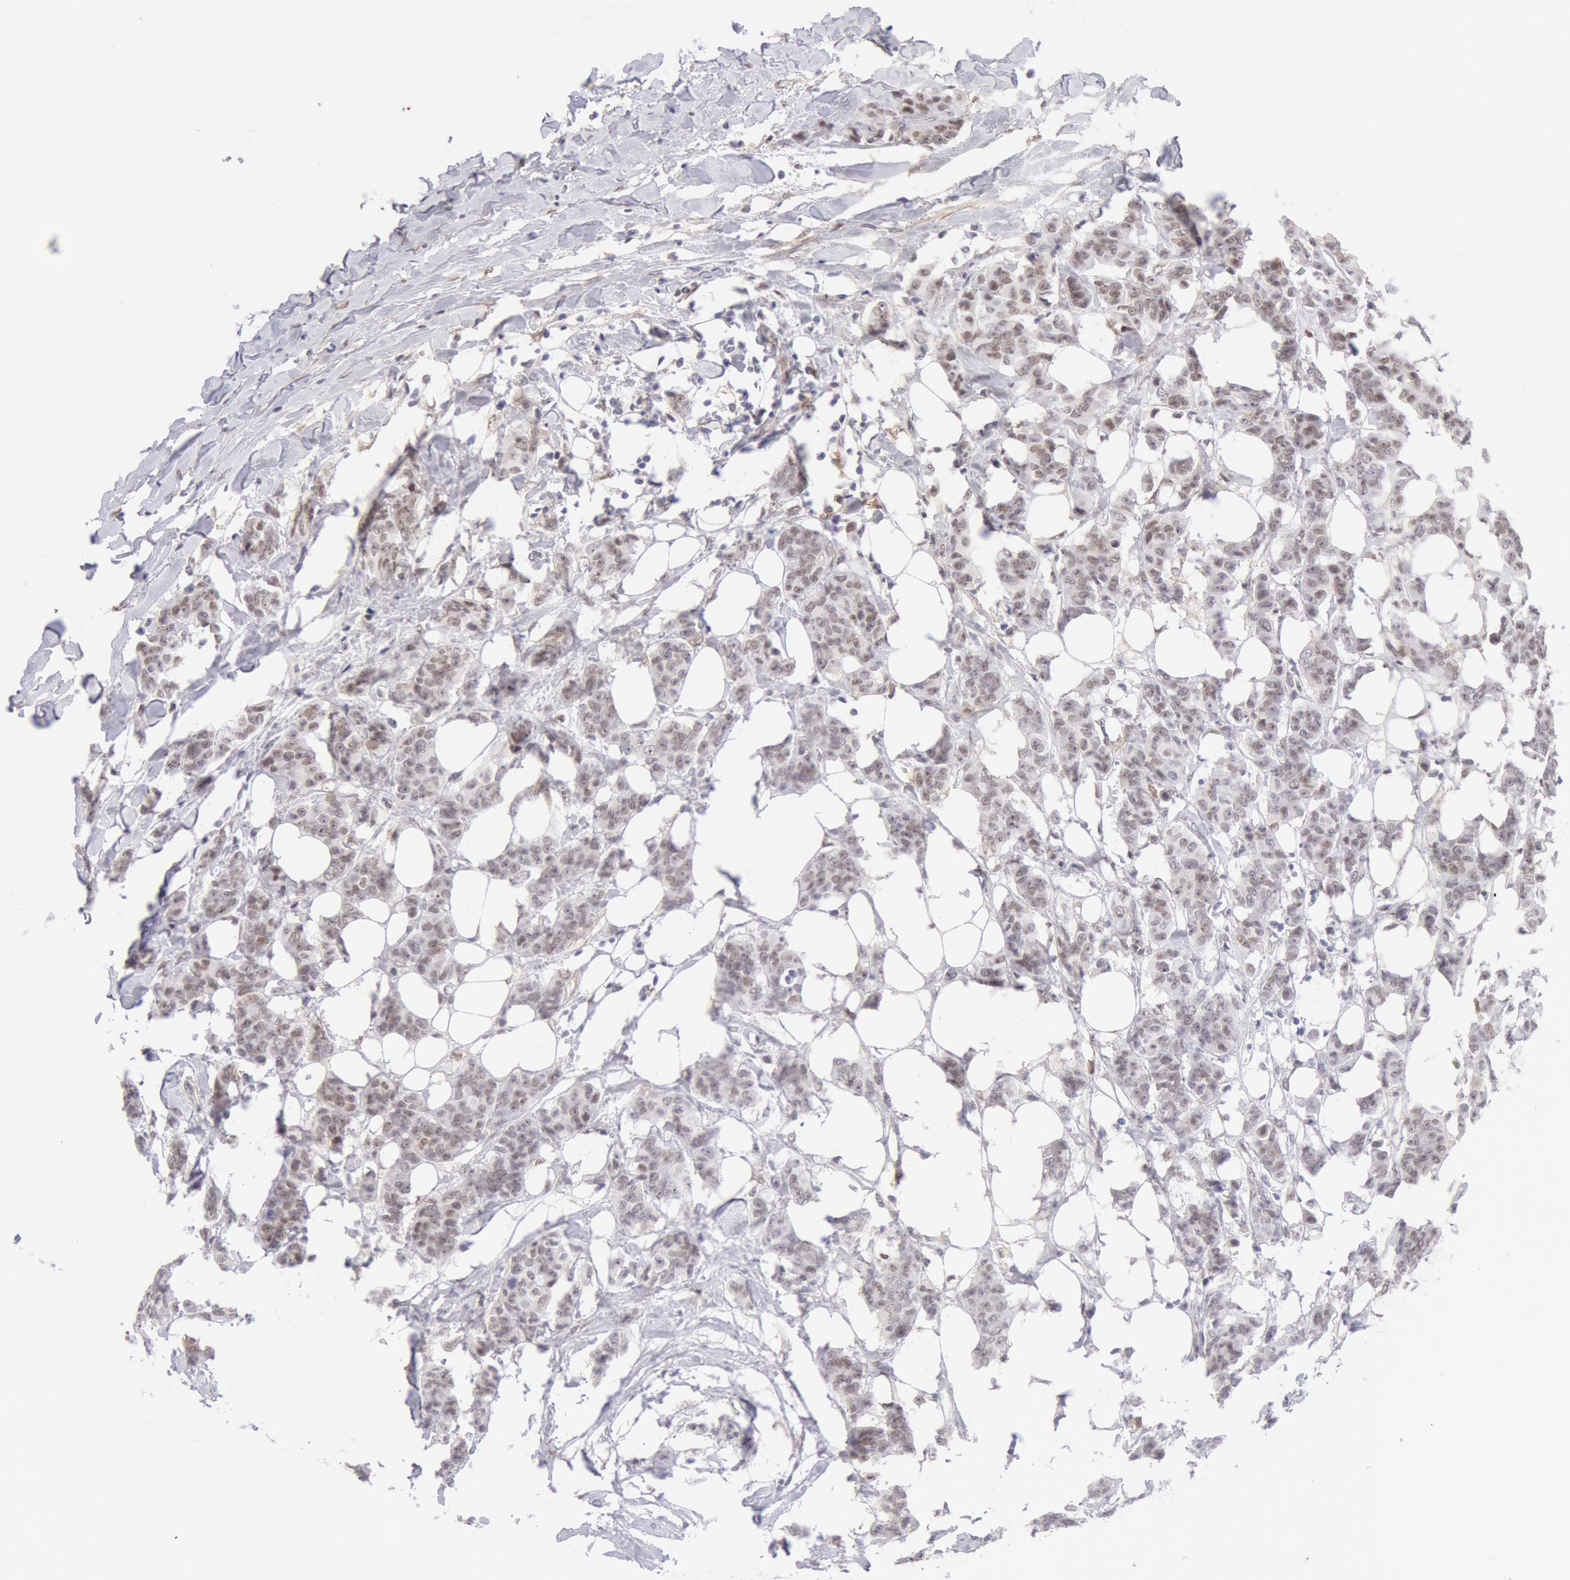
{"staining": {"intensity": "weak", "quantity": ">75%", "location": "nuclear"}, "tissue": "breast cancer", "cell_type": "Tumor cells", "image_type": "cancer", "snomed": [{"axis": "morphology", "description": "Duct carcinoma"}, {"axis": "topography", "description": "Breast"}], "caption": "A histopathology image of breast cancer (invasive ductal carcinoma) stained for a protein exhibits weak nuclear brown staining in tumor cells.", "gene": "CDKN2B", "patient": {"sex": "female", "age": 40}}